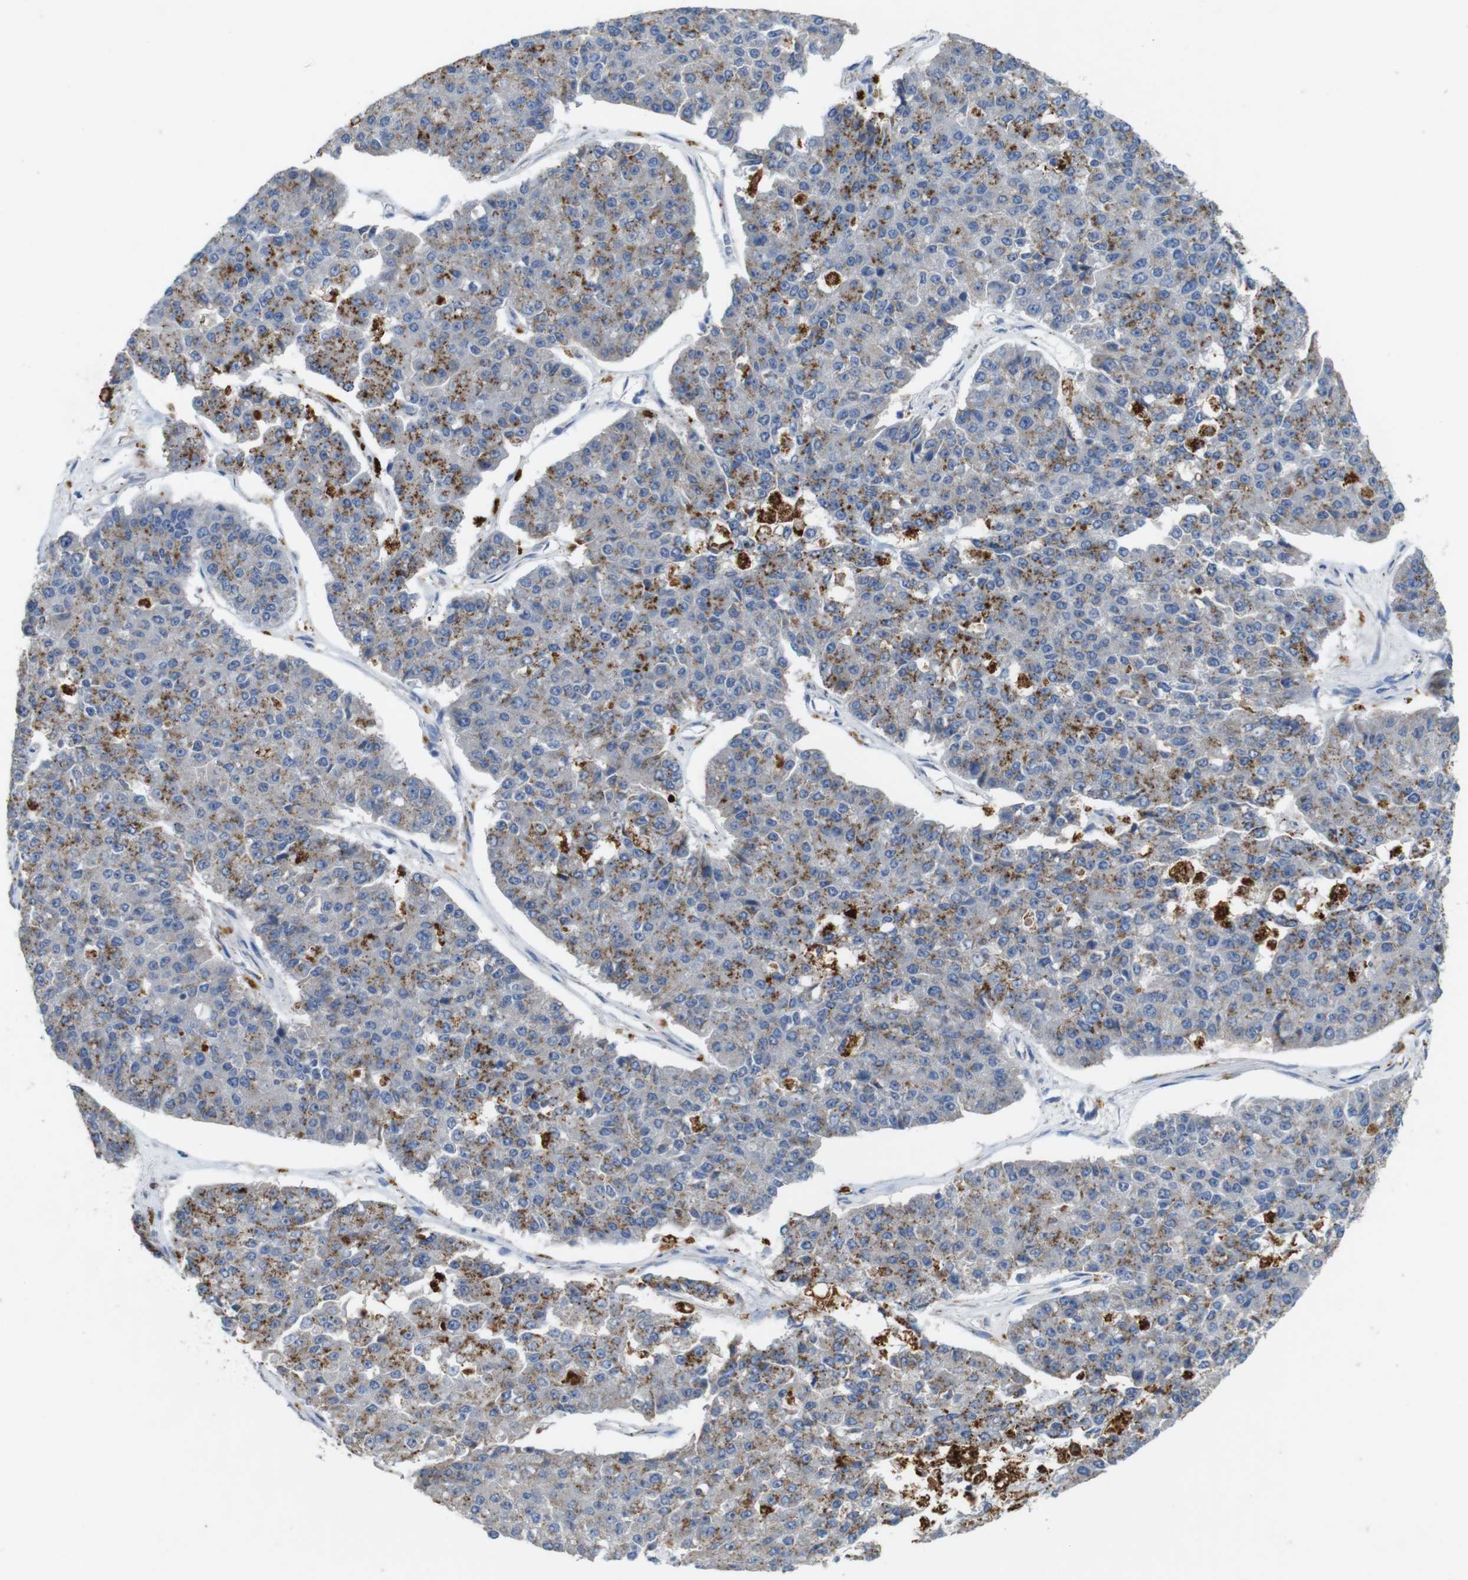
{"staining": {"intensity": "moderate", "quantity": "25%-75%", "location": "cytoplasmic/membranous"}, "tissue": "pancreatic cancer", "cell_type": "Tumor cells", "image_type": "cancer", "snomed": [{"axis": "morphology", "description": "Adenocarcinoma, NOS"}, {"axis": "topography", "description": "Pancreas"}], "caption": "Protein staining of pancreatic cancer tissue displays moderate cytoplasmic/membranous positivity in approximately 25%-75% of tumor cells.", "gene": "NHLRC3", "patient": {"sex": "male", "age": 50}}